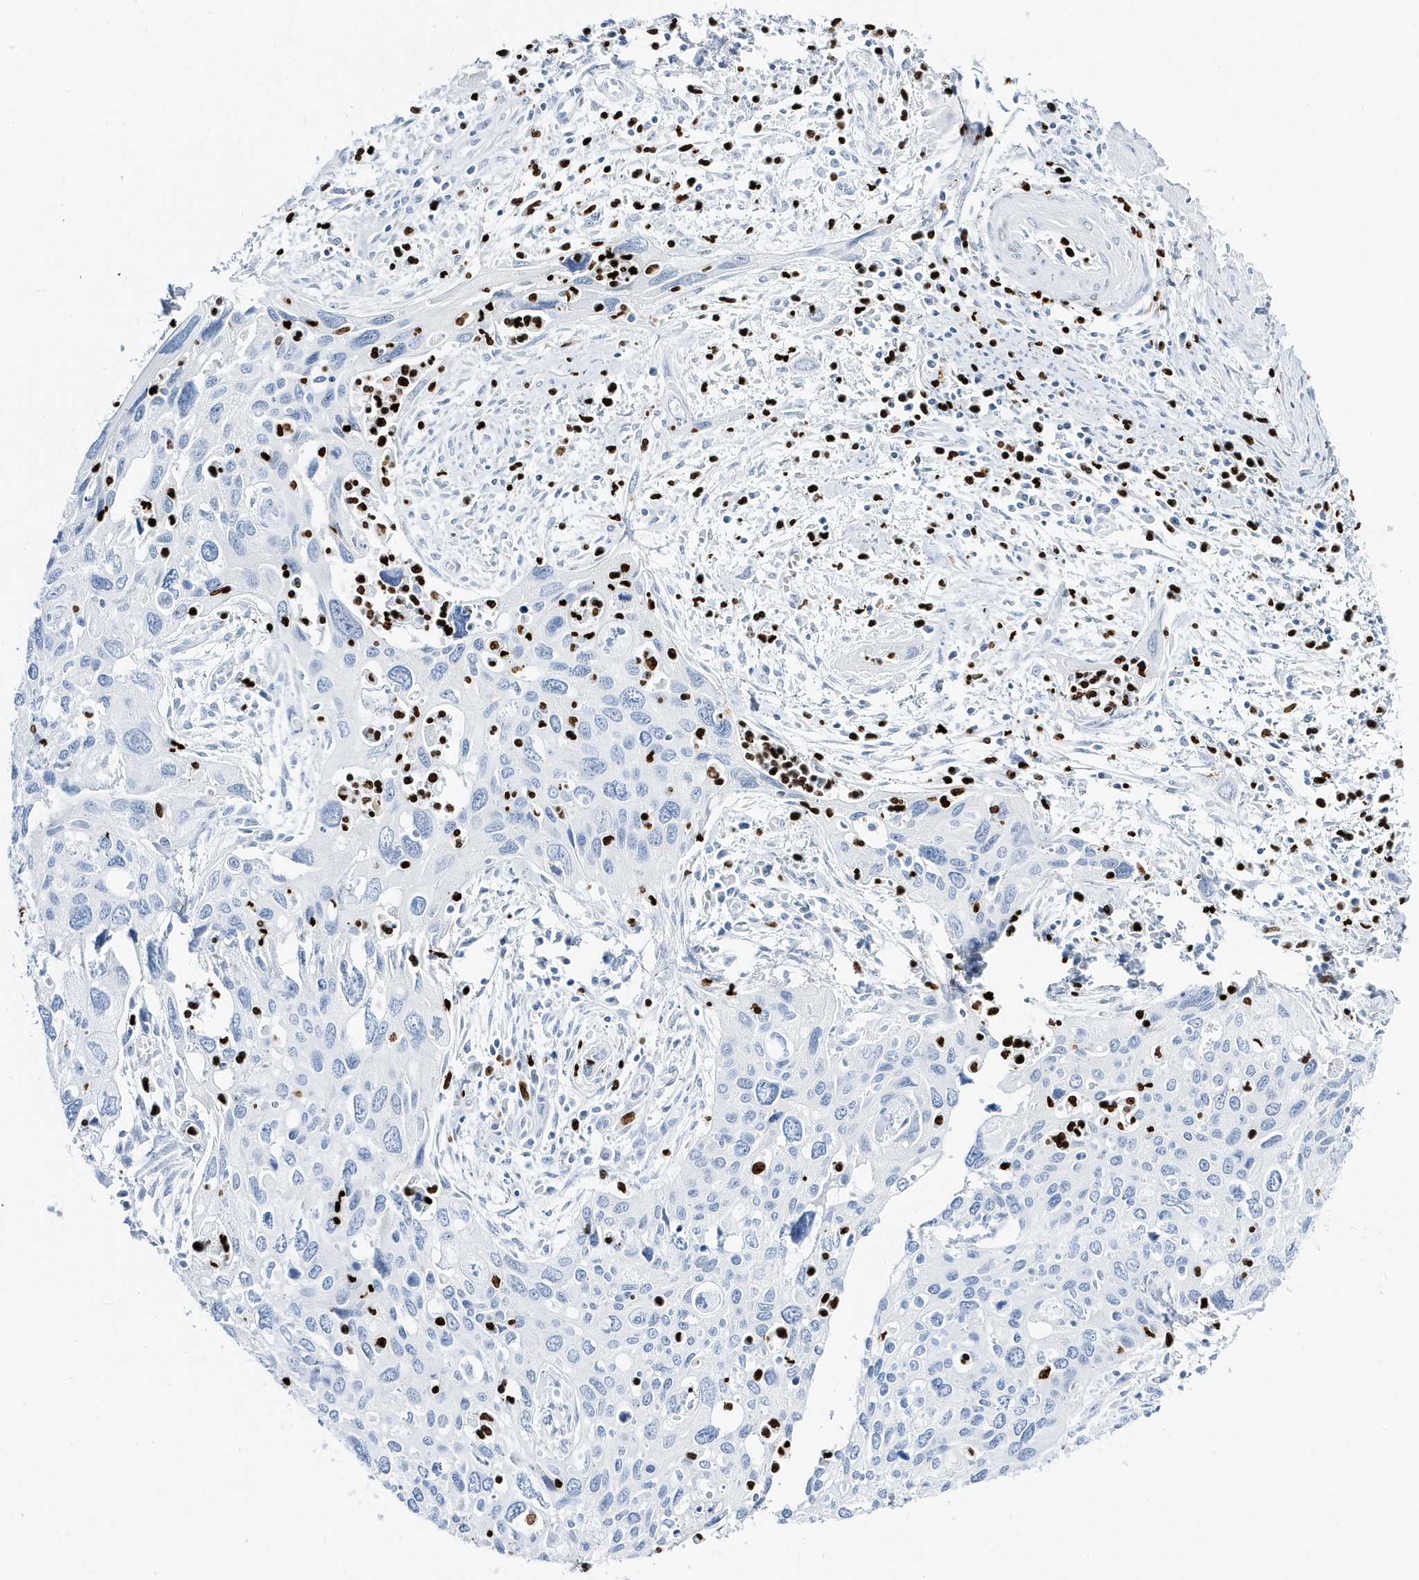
{"staining": {"intensity": "negative", "quantity": "none", "location": "none"}, "tissue": "cervical cancer", "cell_type": "Tumor cells", "image_type": "cancer", "snomed": [{"axis": "morphology", "description": "Squamous cell carcinoma, NOS"}, {"axis": "topography", "description": "Cervix"}], "caption": "Cervical squamous cell carcinoma stained for a protein using IHC displays no staining tumor cells.", "gene": "MNDA", "patient": {"sex": "female", "age": 55}}